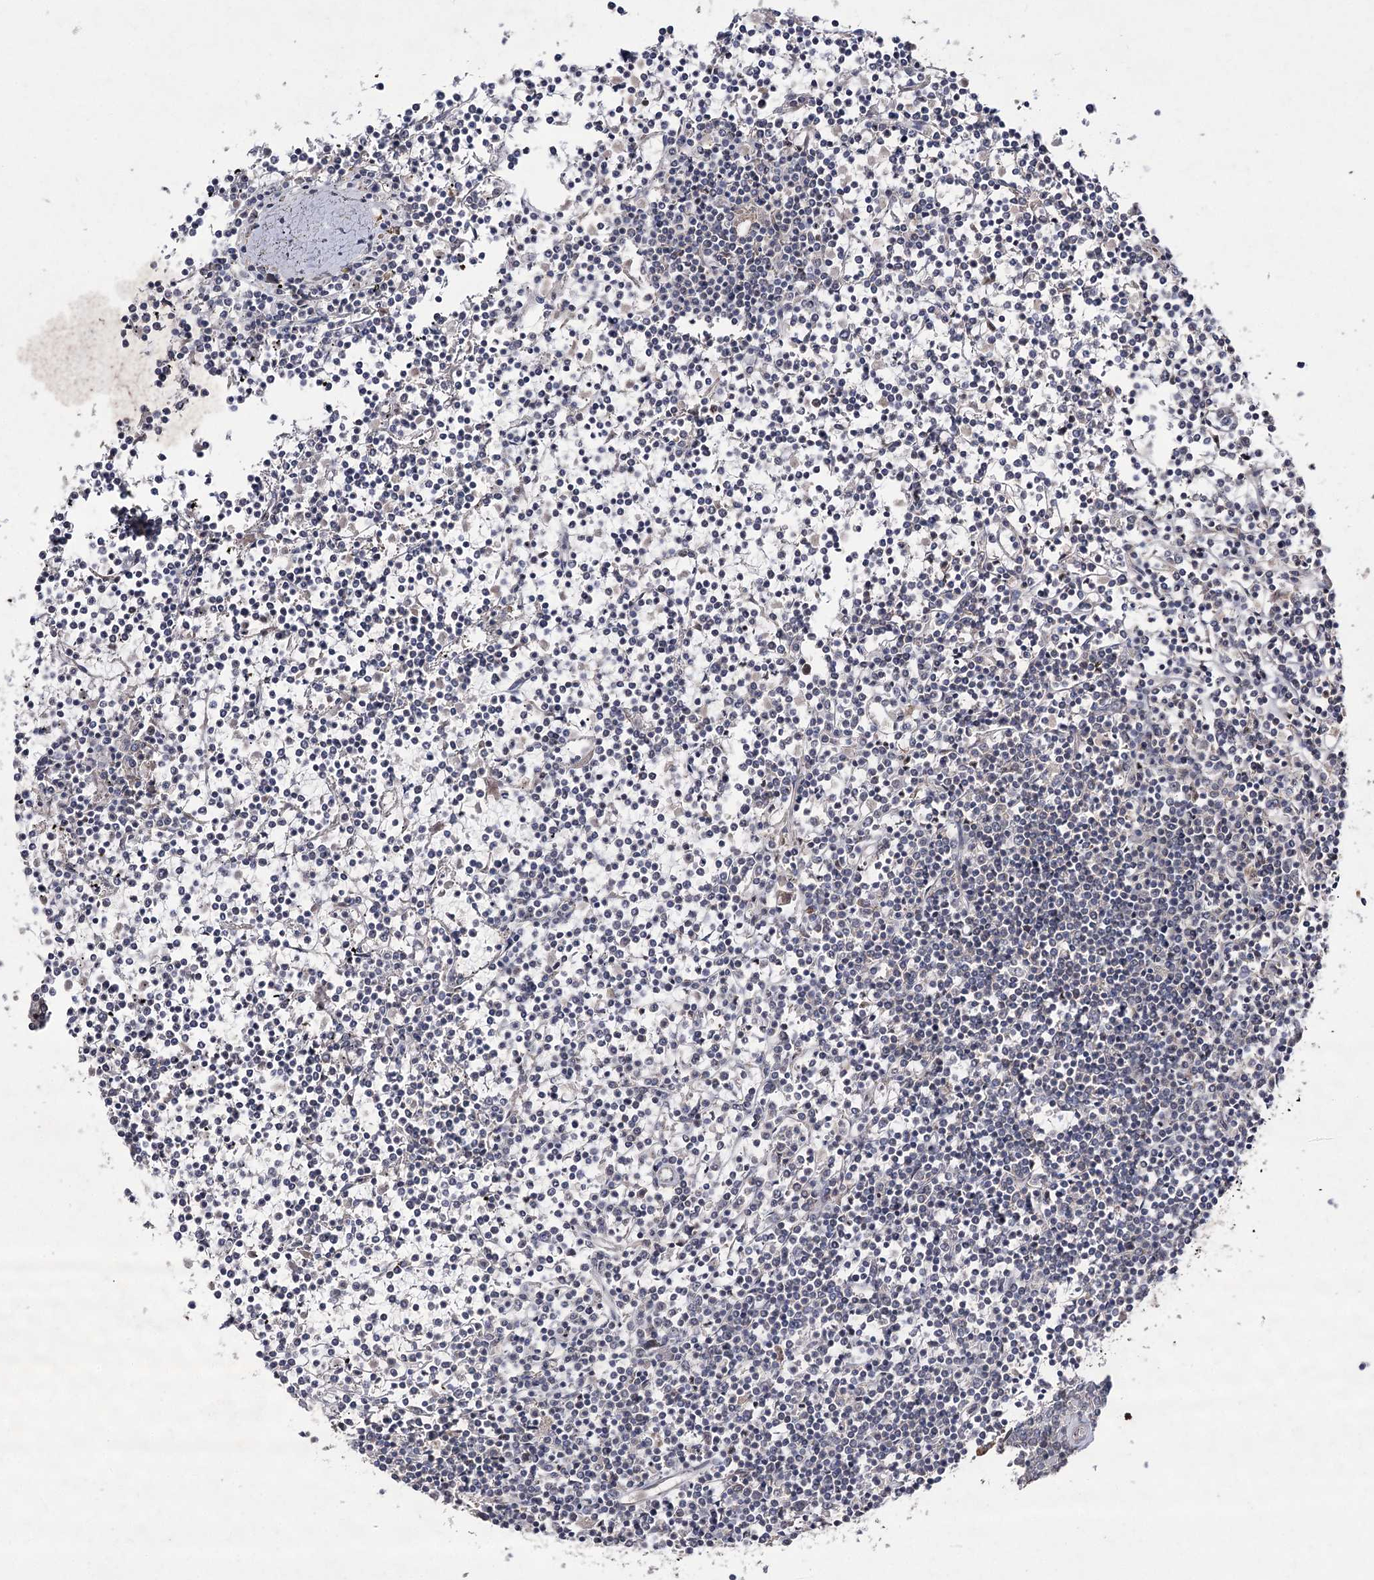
{"staining": {"intensity": "negative", "quantity": "none", "location": "none"}, "tissue": "lymphoma", "cell_type": "Tumor cells", "image_type": "cancer", "snomed": [{"axis": "morphology", "description": "Malignant lymphoma, non-Hodgkin's type, Low grade"}, {"axis": "topography", "description": "Spleen"}], "caption": "Immunohistochemistry micrograph of human low-grade malignant lymphoma, non-Hodgkin's type stained for a protein (brown), which displays no expression in tumor cells. Brightfield microscopy of IHC stained with DAB (3,3'-diaminobenzidine) (brown) and hematoxylin (blue), captured at high magnification.", "gene": "FANCL", "patient": {"sex": "female", "age": 19}}